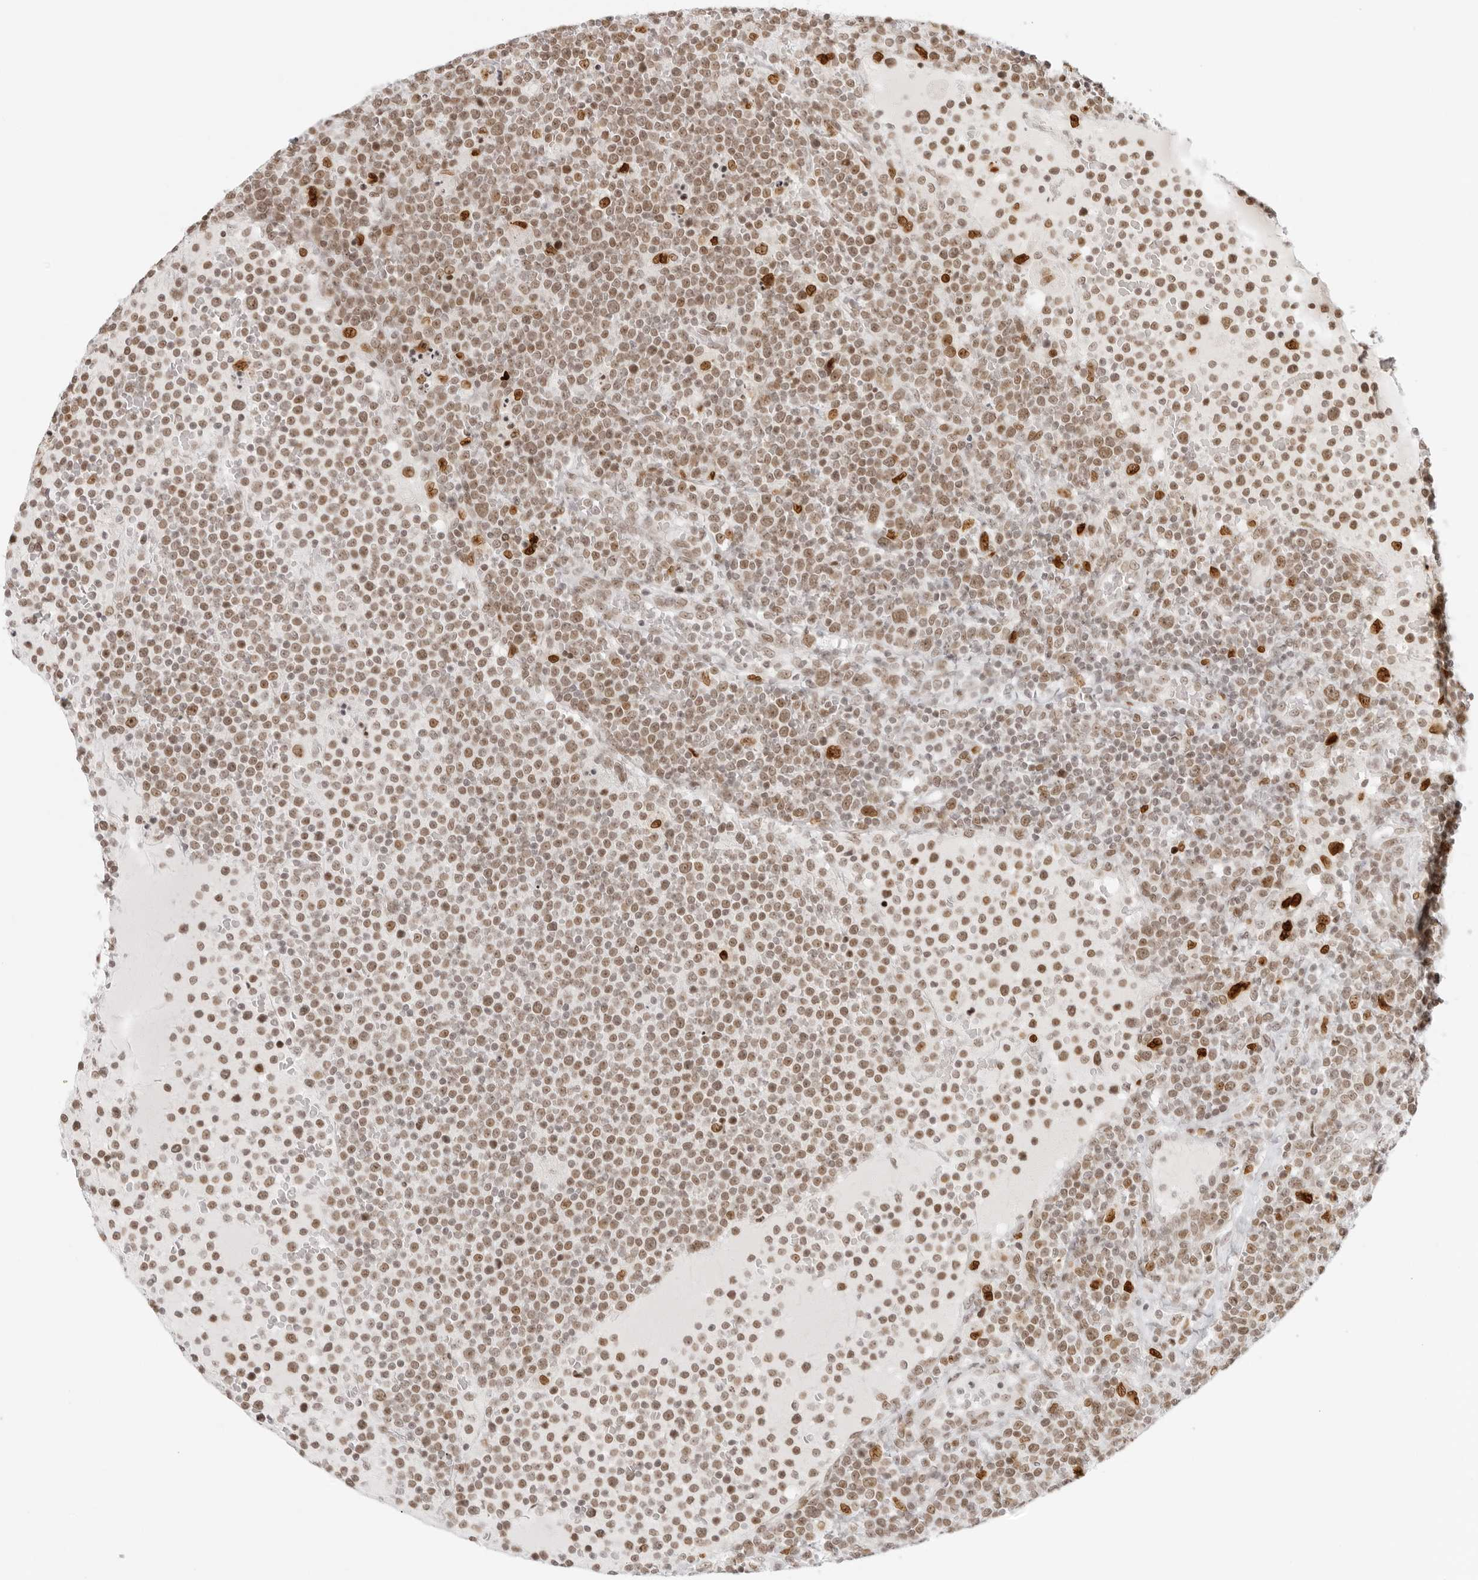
{"staining": {"intensity": "moderate", "quantity": ">75%", "location": "nuclear"}, "tissue": "lymphoma", "cell_type": "Tumor cells", "image_type": "cancer", "snomed": [{"axis": "morphology", "description": "Malignant lymphoma, non-Hodgkin's type, High grade"}, {"axis": "topography", "description": "Lymph node"}], "caption": "About >75% of tumor cells in human lymphoma demonstrate moderate nuclear protein staining as visualized by brown immunohistochemical staining.", "gene": "RCC1", "patient": {"sex": "male", "age": 61}}